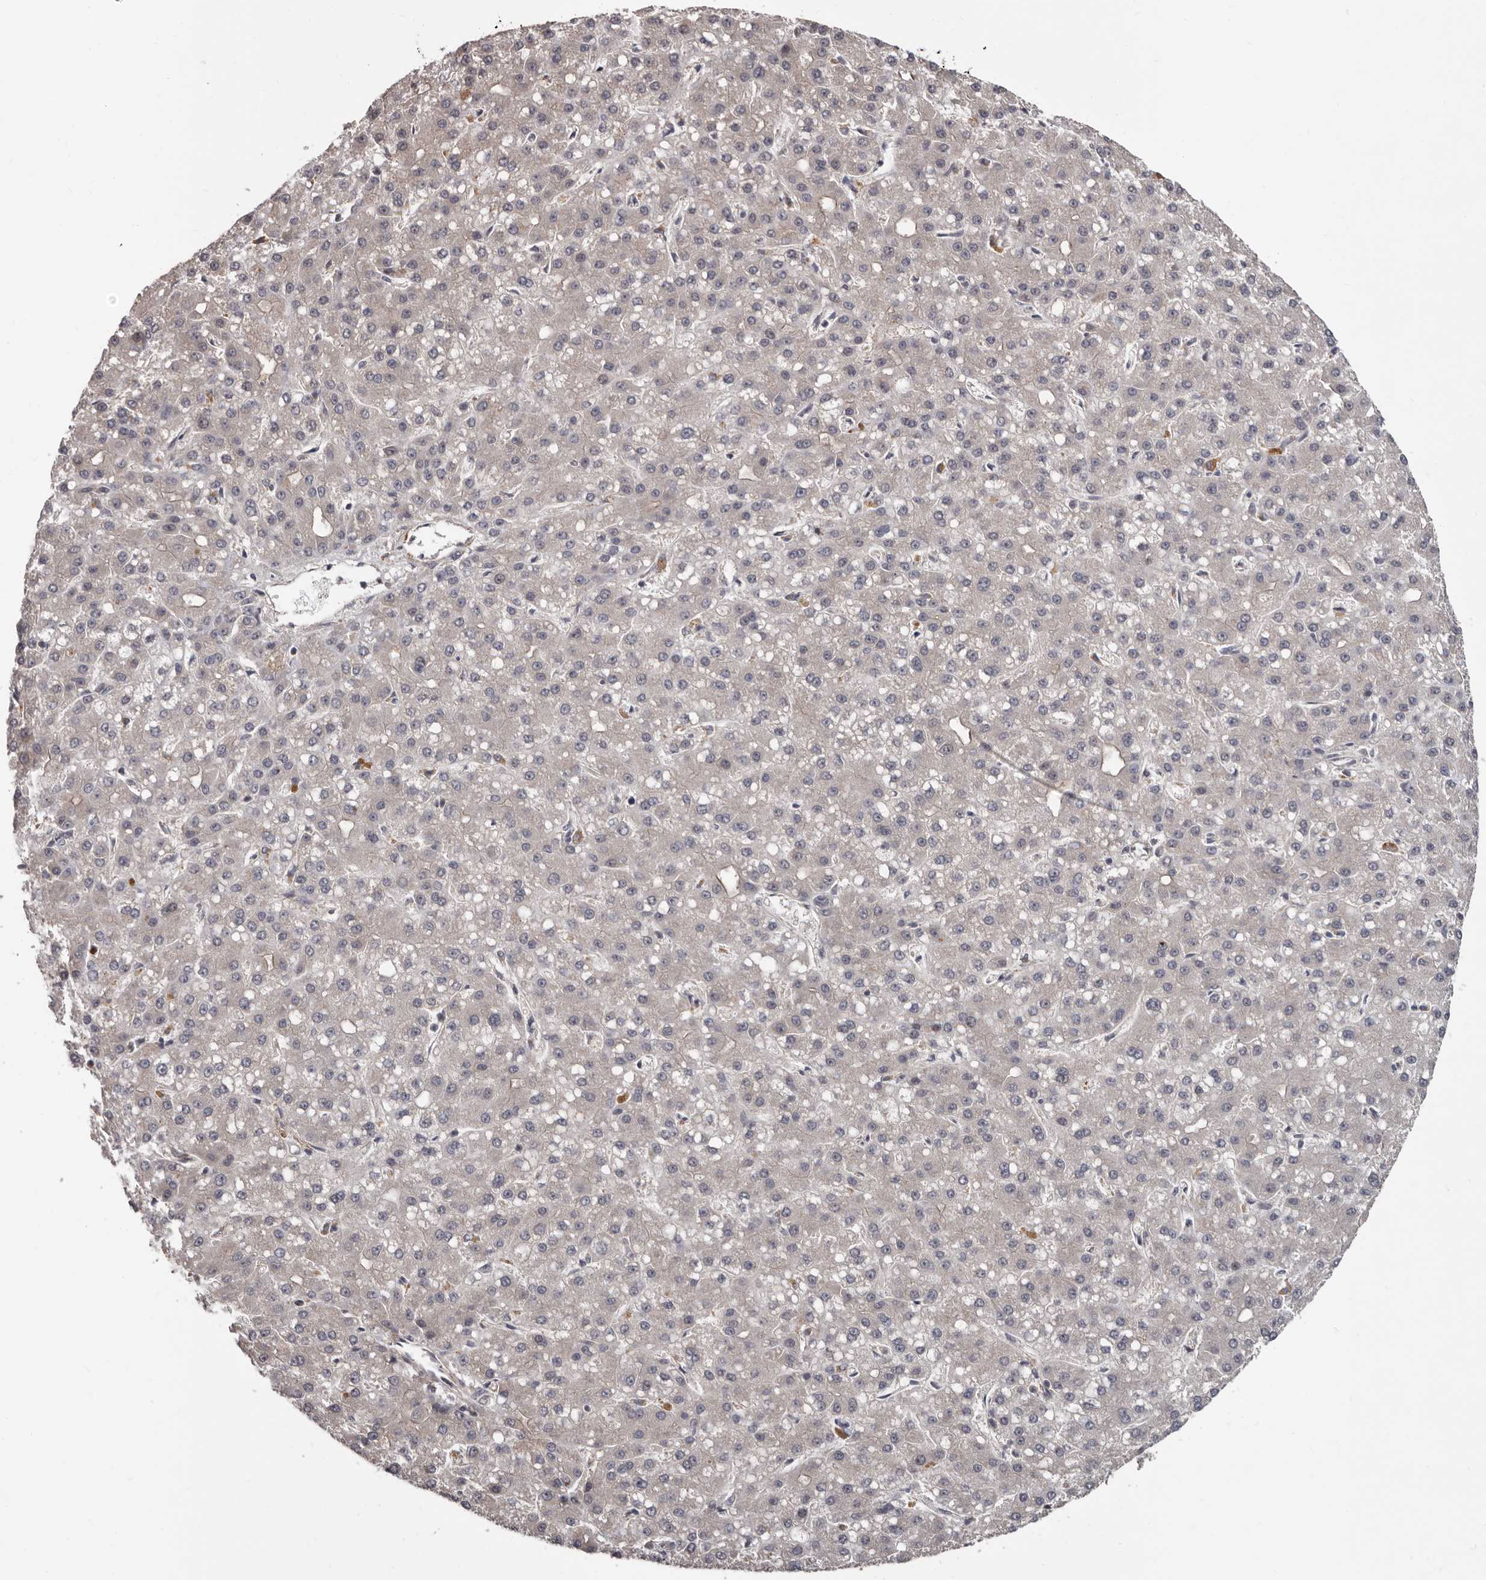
{"staining": {"intensity": "negative", "quantity": "none", "location": "none"}, "tissue": "liver cancer", "cell_type": "Tumor cells", "image_type": "cancer", "snomed": [{"axis": "morphology", "description": "Carcinoma, Hepatocellular, NOS"}, {"axis": "topography", "description": "Liver"}], "caption": "DAB (3,3'-diaminobenzidine) immunohistochemical staining of human liver hepatocellular carcinoma exhibits no significant positivity in tumor cells.", "gene": "FGFR4", "patient": {"sex": "male", "age": 67}}